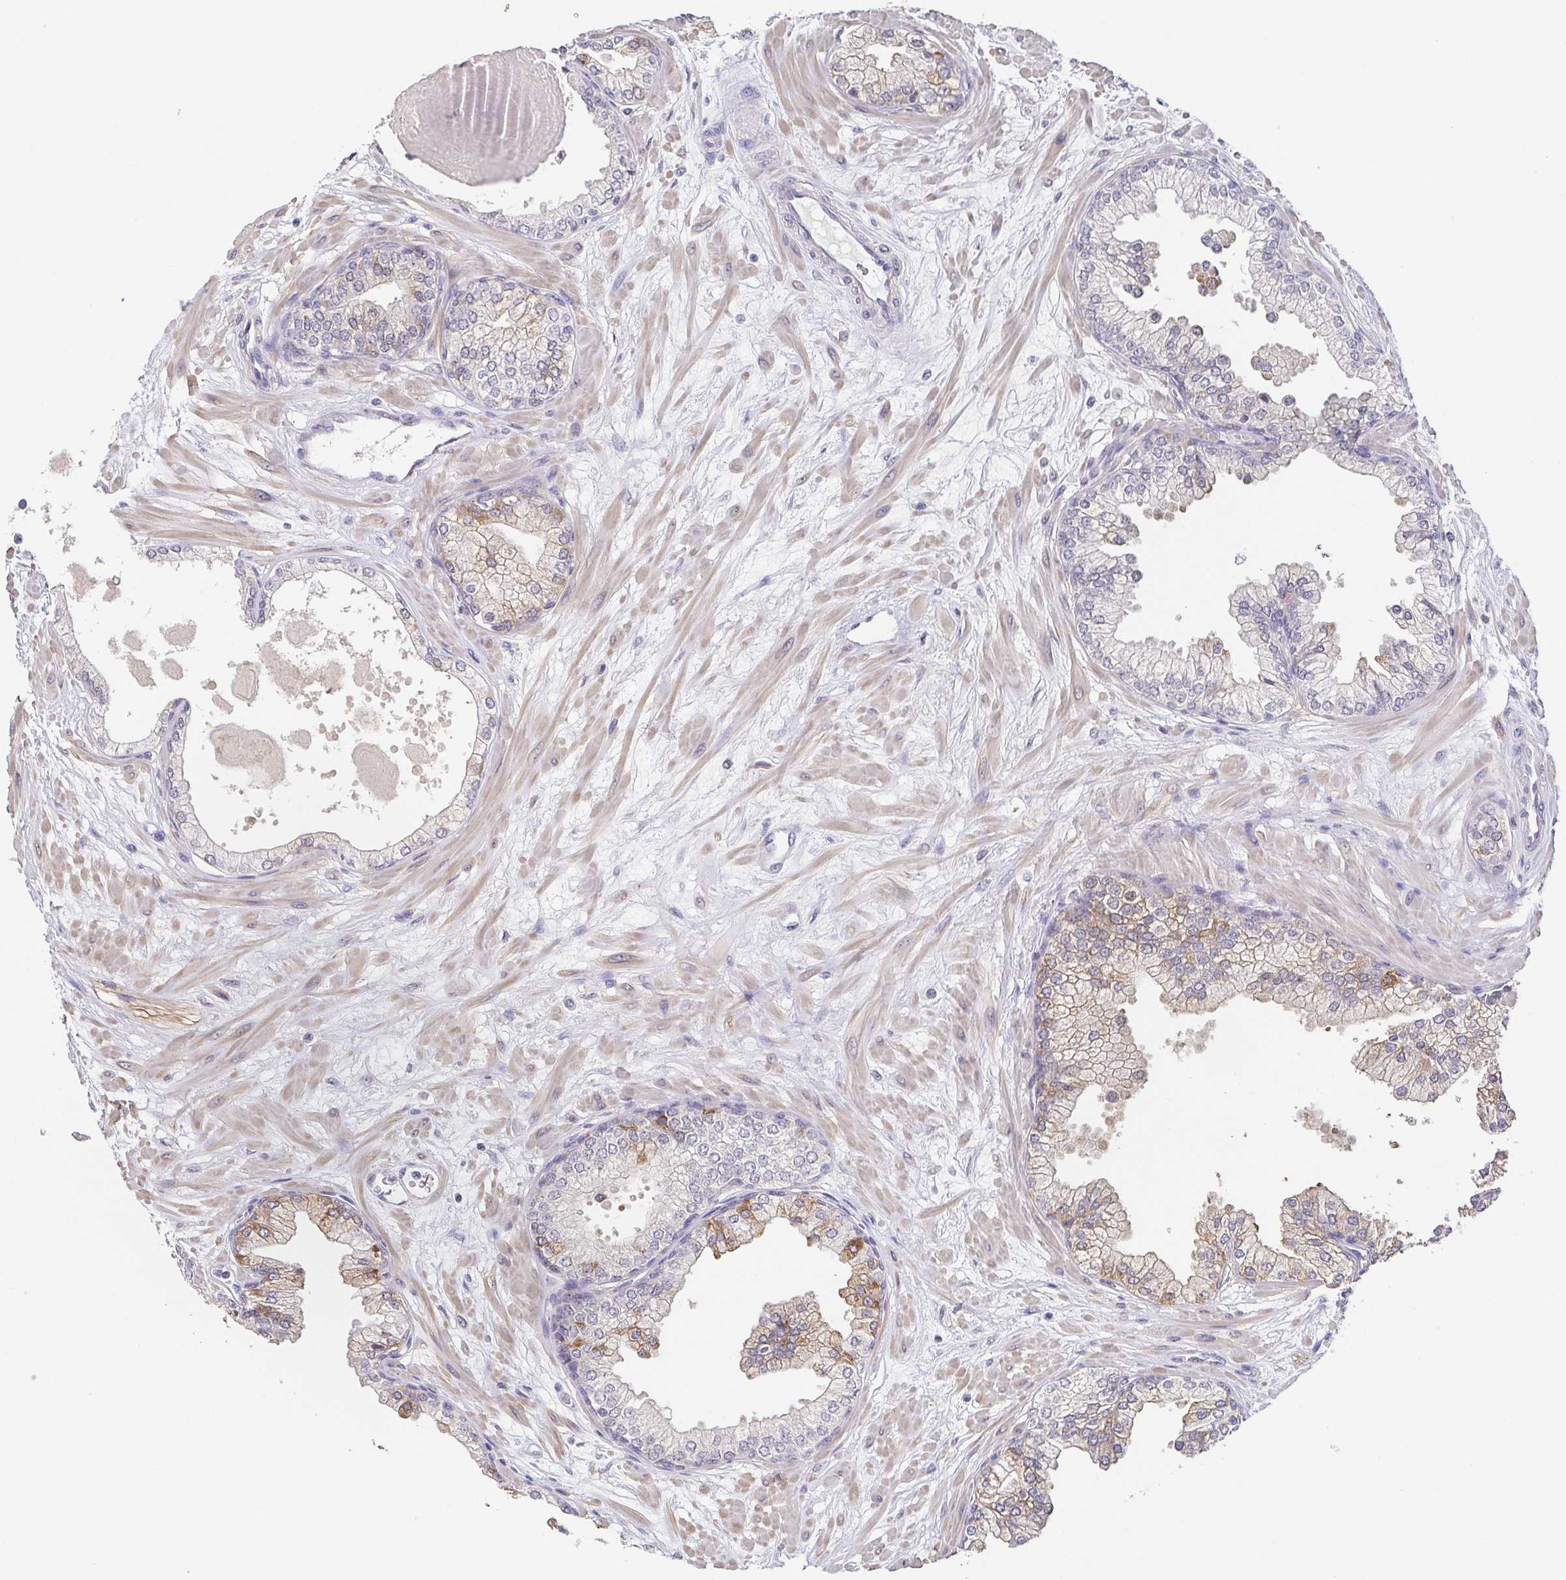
{"staining": {"intensity": "moderate", "quantity": "<25%", "location": "cytoplasmic/membranous"}, "tissue": "prostate", "cell_type": "Glandular cells", "image_type": "normal", "snomed": [{"axis": "morphology", "description": "Normal tissue, NOS"}, {"axis": "topography", "description": "Prostate"}, {"axis": "topography", "description": "Peripheral nerve tissue"}], "caption": "Glandular cells display low levels of moderate cytoplasmic/membranous staining in approximately <25% of cells in normal prostate.", "gene": "NEFH", "patient": {"sex": "male", "age": 61}}